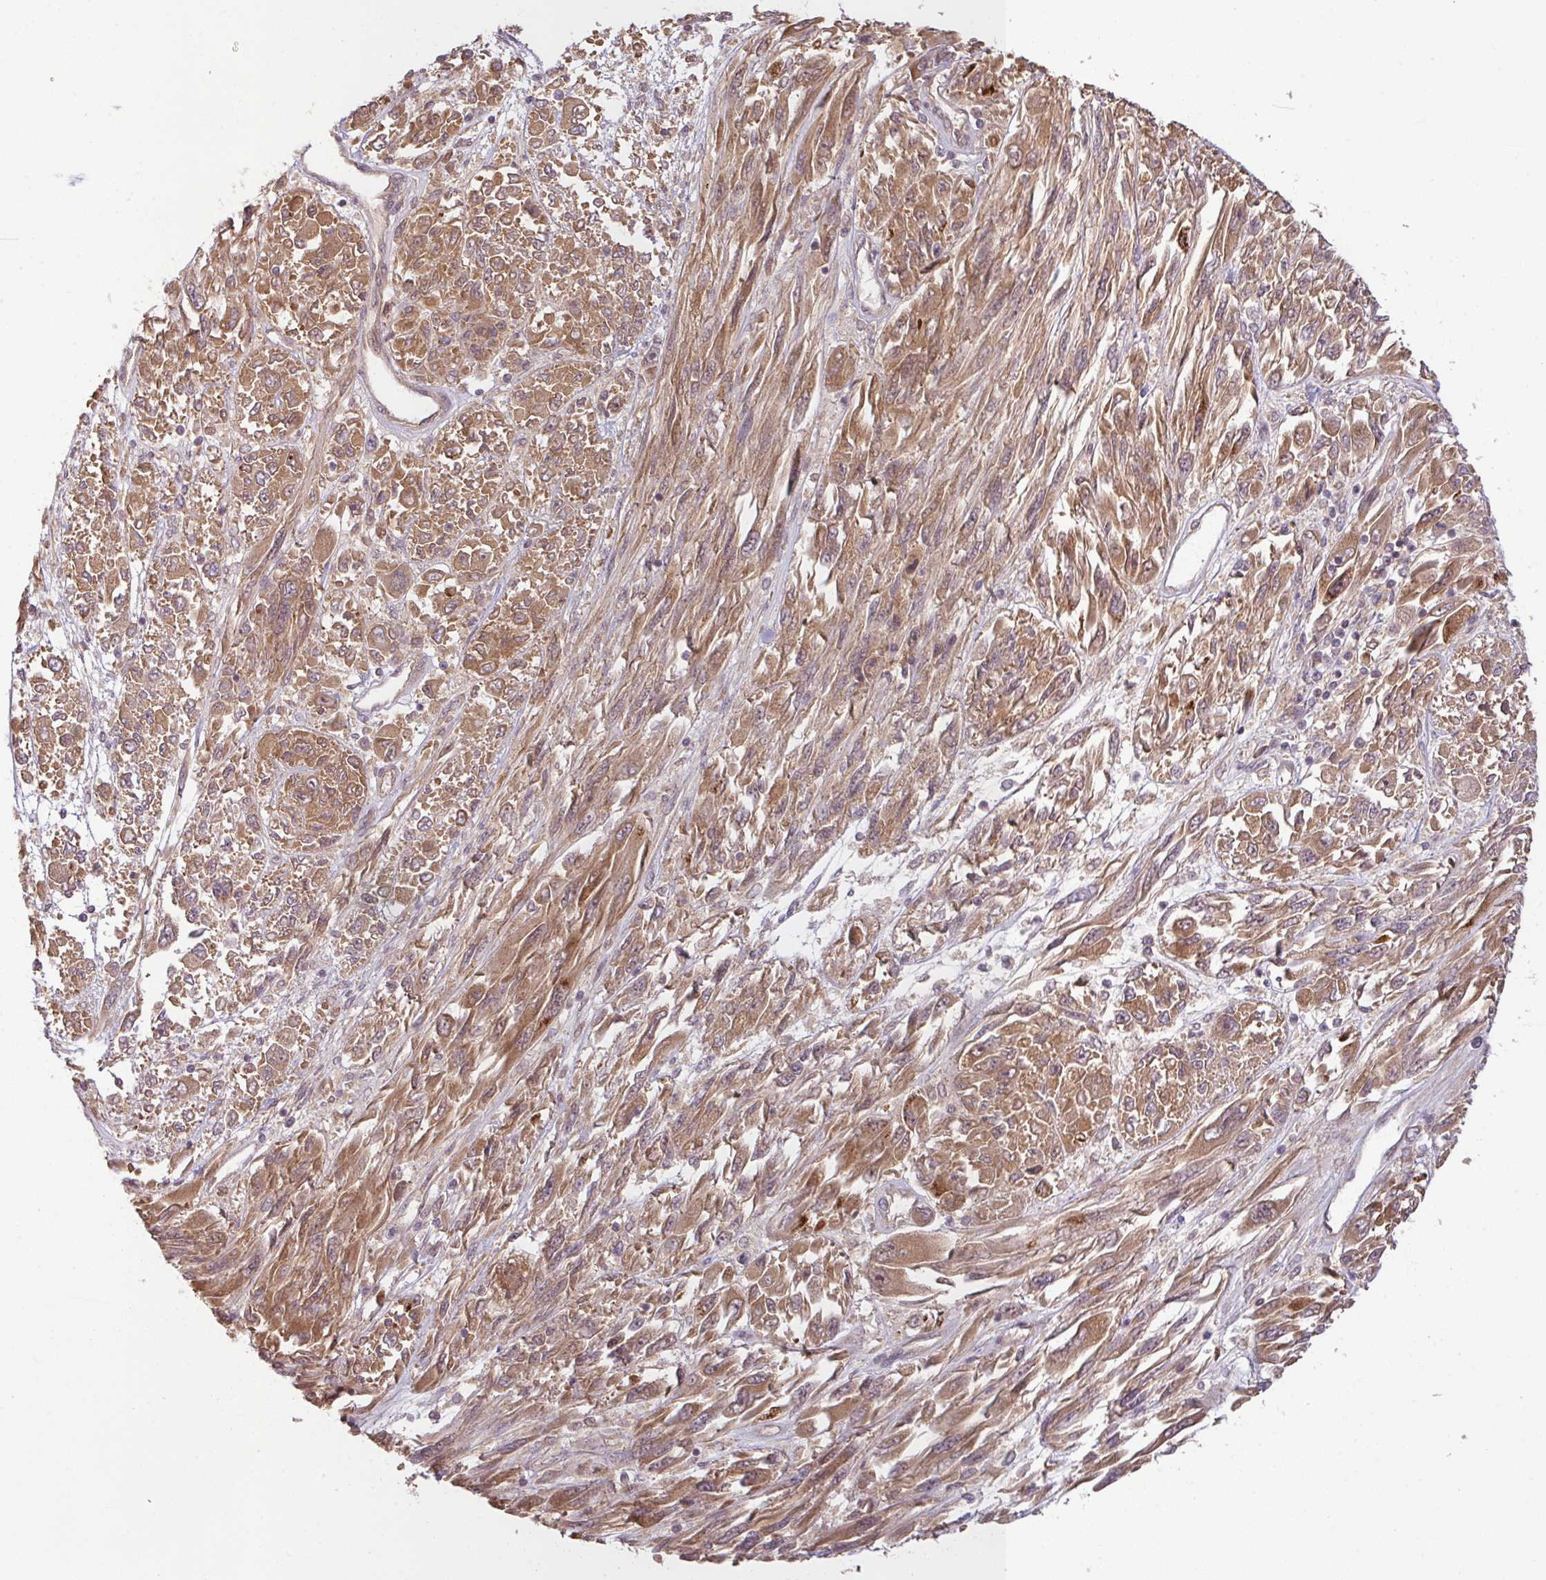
{"staining": {"intensity": "moderate", "quantity": ">75%", "location": "cytoplasmic/membranous"}, "tissue": "melanoma", "cell_type": "Tumor cells", "image_type": "cancer", "snomed": [{"axis": "morphology", "description": "Malignant melanoma, NOS"}, {"axis": "topography", "description": "Skin"}], "caption": "Tumor cells show medium levels of moderate cytoplasmic/membranous positivity in approximately >75% of cells in human melanoma. (IHC, brightfield microscopy, high magnification).", "gene": "RNF31", "patient": {"sex": "female", "age": 91}}